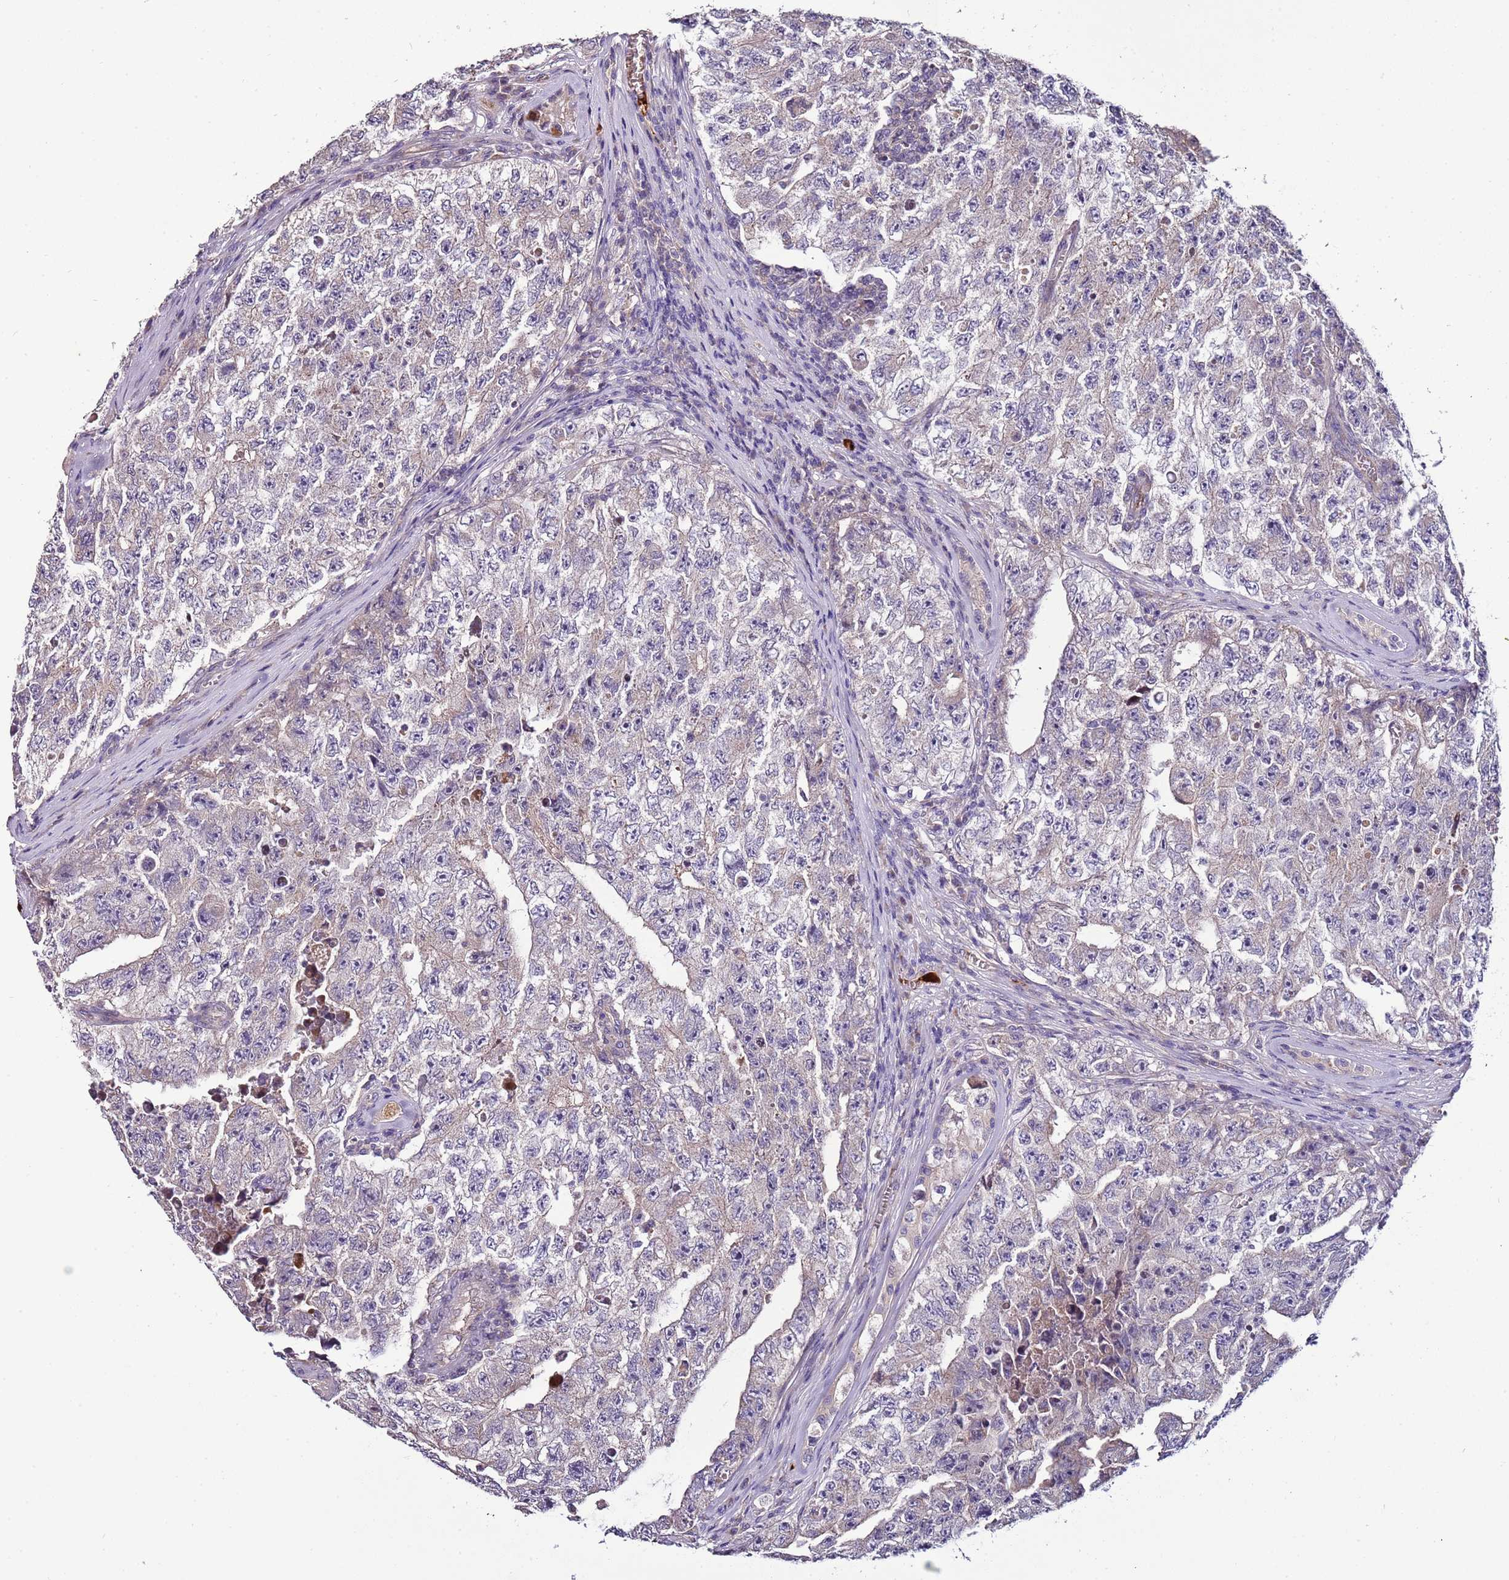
{"staining": {"intensity": "negative", "quantity": "none", "location": "none"}, "tissue": "testis cancer", "cell_type": "Tumor cells", "image_type": "cancer", "snomed": [{"axis": "morphology", "description": "Carcinoma, Embryonal, NOS"}, {"axis": "topography", "description": "Testis"}], "caption": "The image exhibits no significant positivity in tumor cells of testis cancer (embryonal carcinoma).", "gene": "FAM20A", "patient": {"sex": "male", "age": 17}}